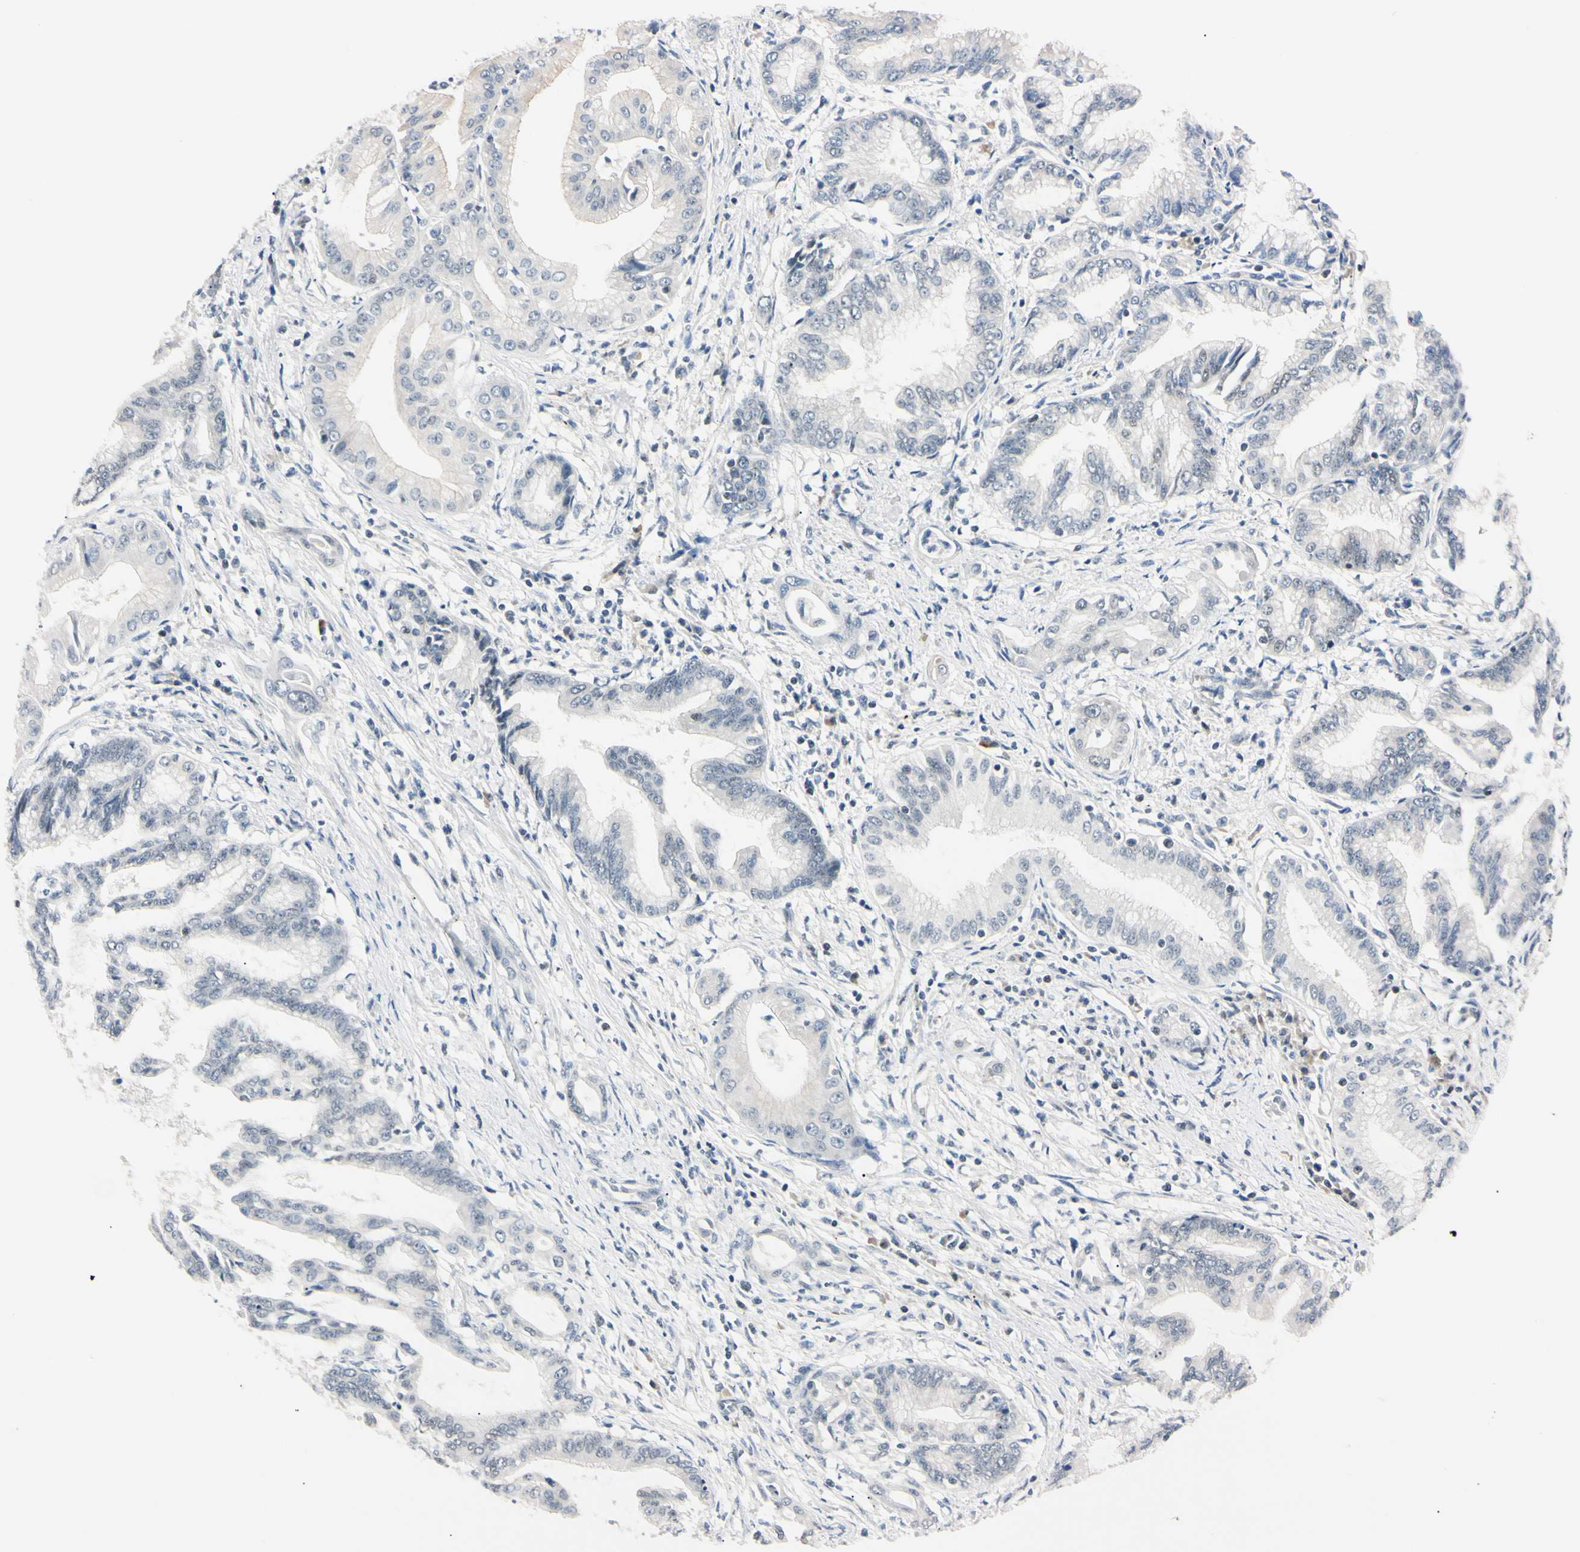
{"staining": {"intensity": "negative", "quantity": "none", "location": "none"}, "tissue": "pancreatic cancer", "cell_type": "Tumor cells", "image_type": "cancer", "snomed": [{"axis": "morphology", "description": "Adenocarcinoma, NOS"}, {"axis": "topography", "description": "Pancreas"}], "caption": "This is a micrograph of immunohistochemistry staining of adenocarcinoma (pancreatic), which shows no positivity in tumor cells. The staining is performed using DAB brown chromogen with nuclei counter-stained in using hematoxylin.", "gene": "C1orf174", "patient": {"sex": "female", "age": 64}}